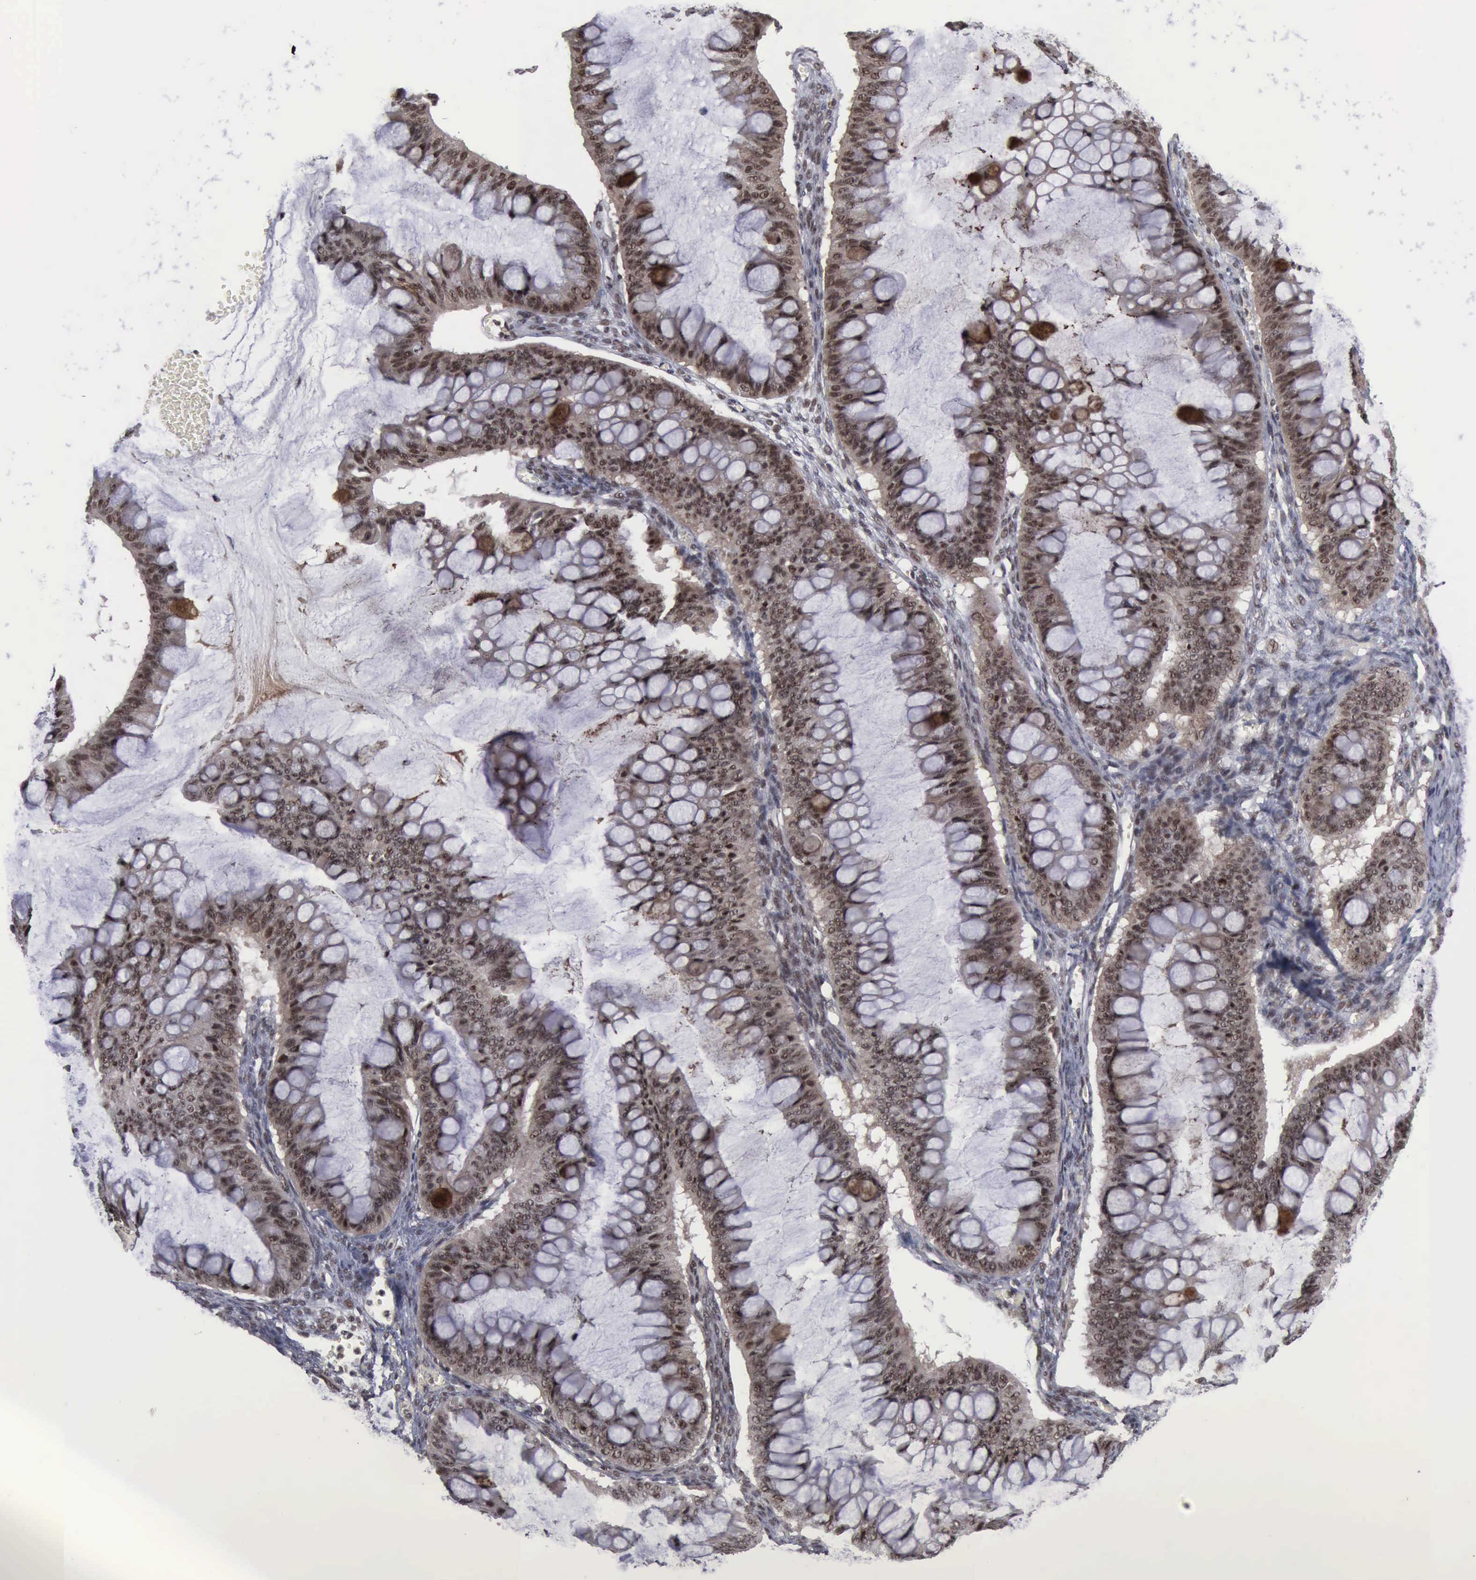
{"staining": {"intensity": "strong", "quantity": ">75%", "location": "cytoplasmic/membranous,nuclear"}, "tissue": "ovarian cancer", "cell_type": "Tumor cells", "image_type": "cancer", "snomed": [{"axis": "morphology", "description": "Cystadenocarcinoma, mucinous, NOS"}, {"axis": "topography", "description": "Ovary"}], "caption": "This is an image of IHC staining of mucinous cystadenocarcinoma (ovarian), which shows strong expression in the cytoplasmic/membranous and nuclear of tumor cells.", "gene": "ATM", "patient": {"sex": "female", "age": 73}}